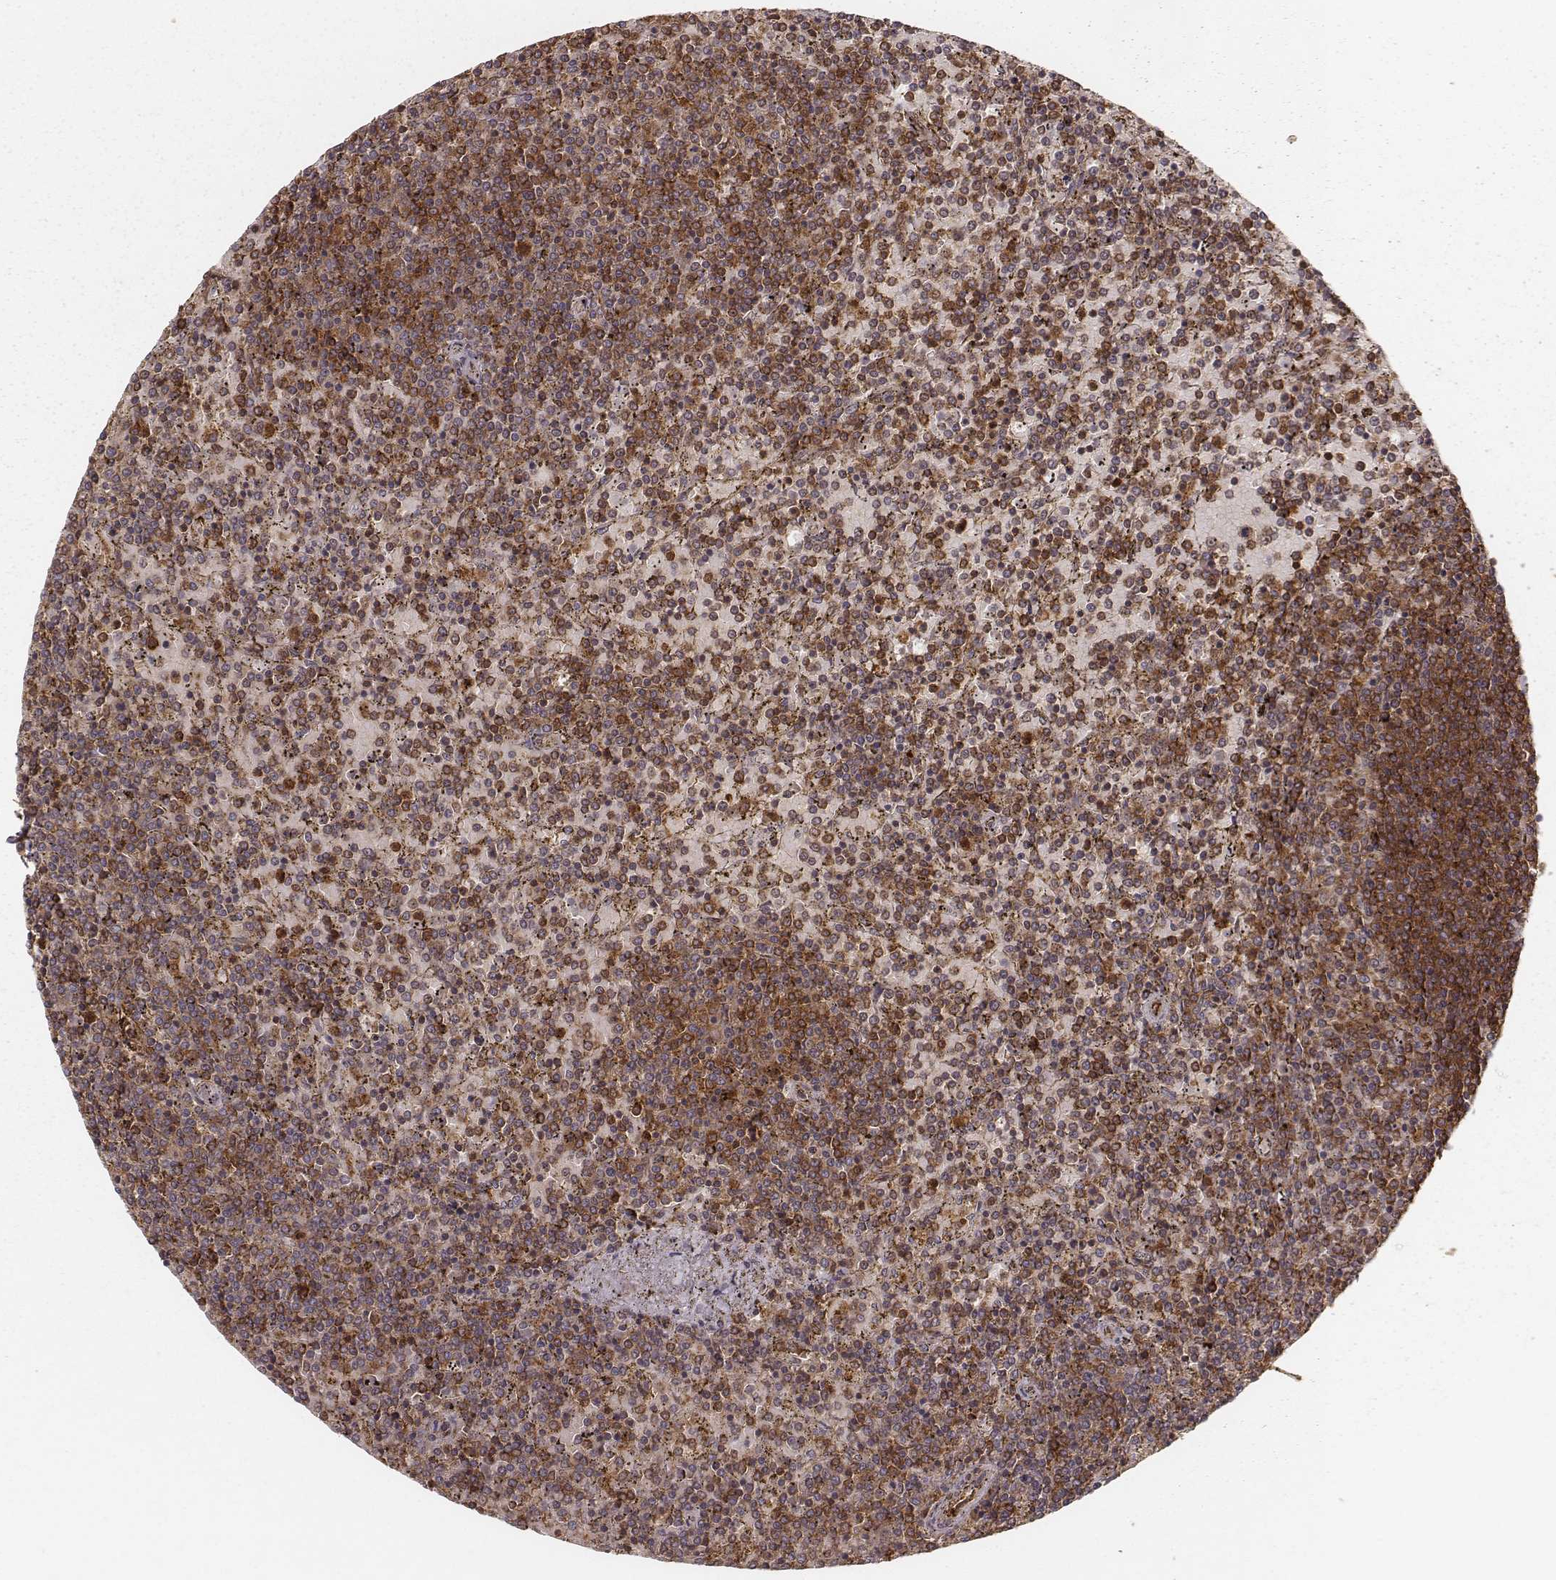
{"staining": {"intensity": "strong", "quantity": ">75%", "location": "cytoplasmic/membranous"}, "tissue": "lymphoma", "cell_type": "Tumor cells", "image_type": "cancer", "snomed": [{"axis": "morphology", "description": "Malignant lymphoma, non-Hodgkin's type, Low grade"}, {"axis": "topography", "description": "Spleen"}], "caption": "Immunohistochemical staining of lymphoma demonstrates high levels of strong cytoplasmic/membranous positivity in about >75% of tumor cells.", "gene": "CARS1", "patient": {"sex": "female", "age": 77}}